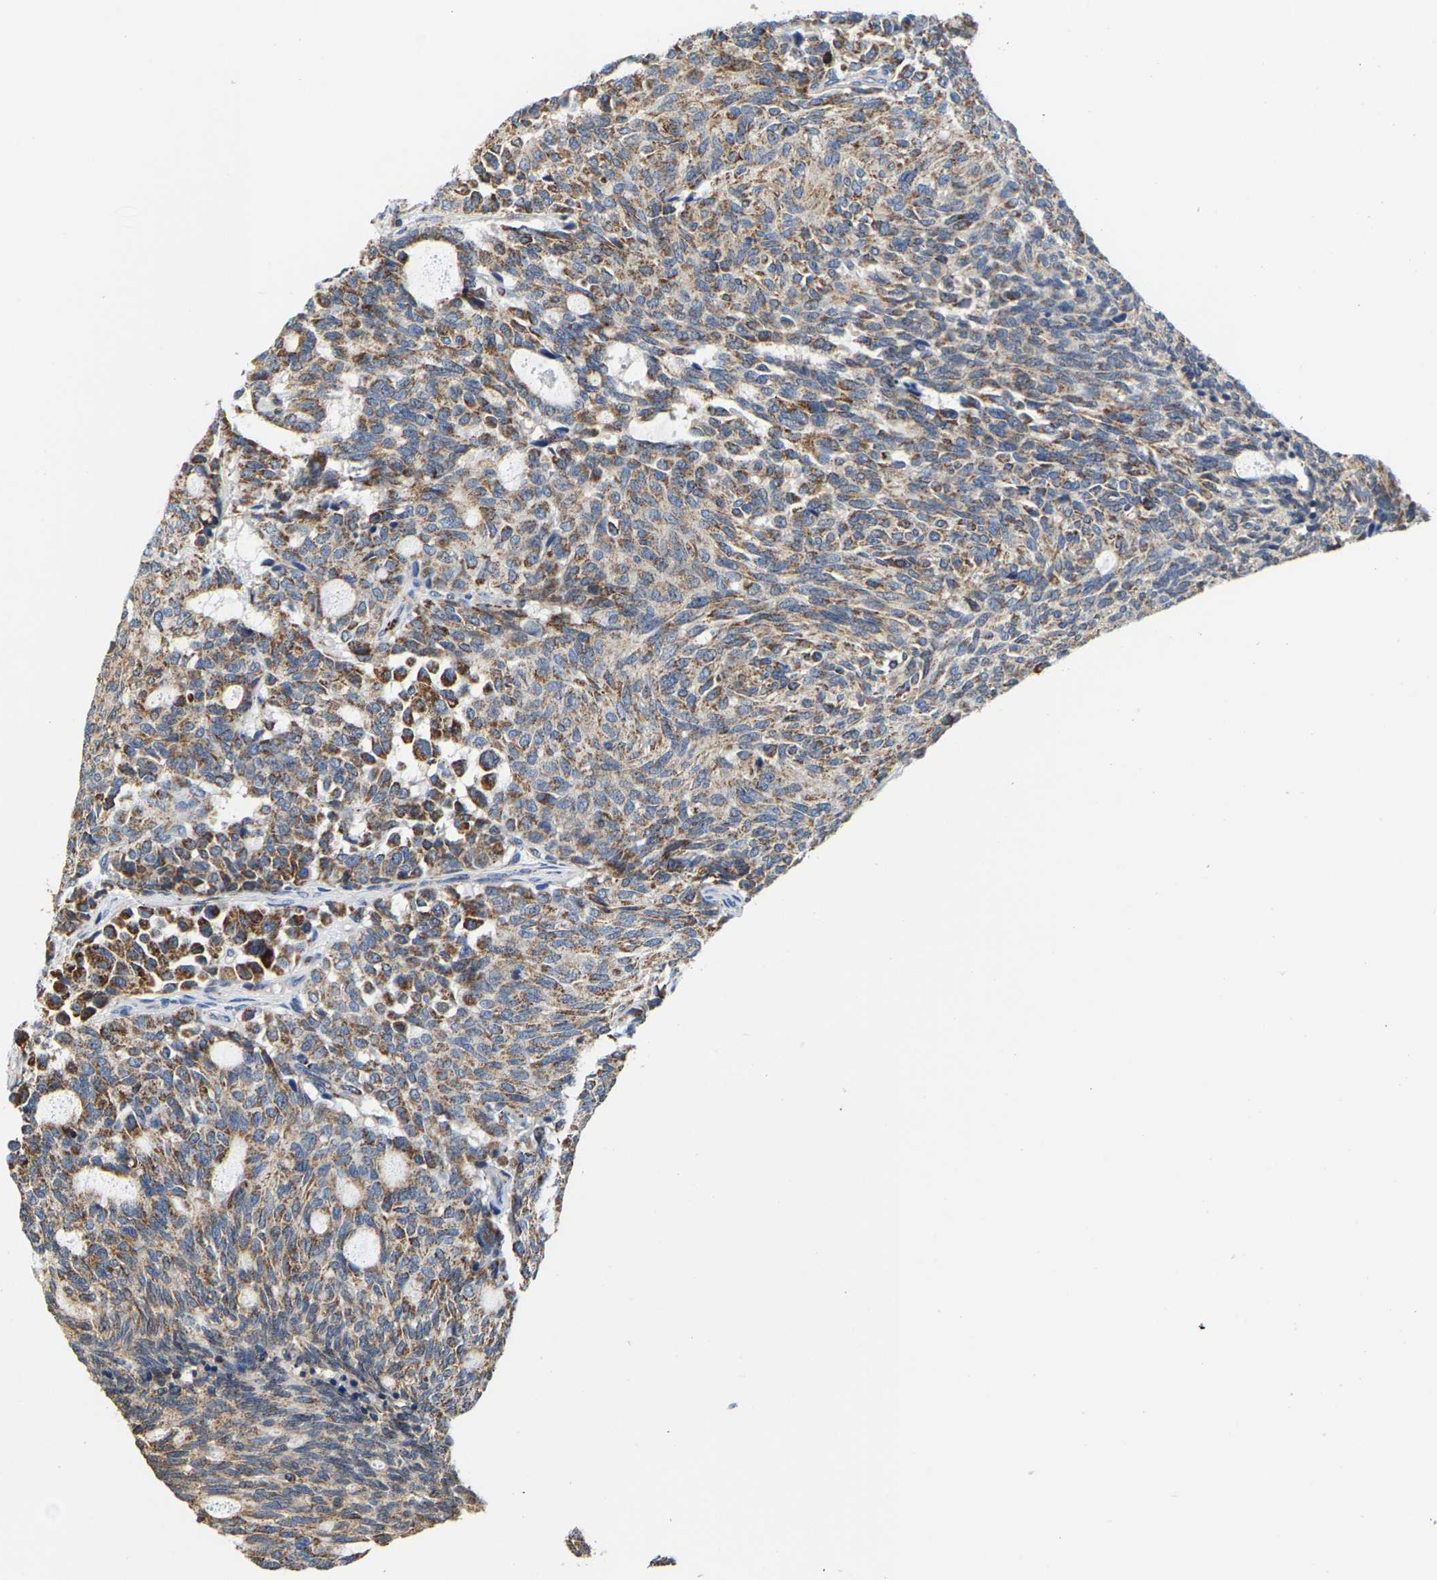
{"staining": {"intensity": "moderate", "quantity": ">75%", "location": "cytoplasmic/membranous"}, "tissue": "carcinoid", "cell_type": "Tumor cells", "image_type": "cancer", "snomed": [{"axis": "morphology", "description": "Carcinoid, malignant, NOS"}, {"axis": "topography", "description": "Pancreas"}], "caption": "Carcinoid (malignant) stained for a protein (brown) exhibits moderate cytoplasmic/membranous positive expression in approximately >75% of tumor cells.", "gene": "SHMT2", "patient": {"sex": "female", "age": 54}}